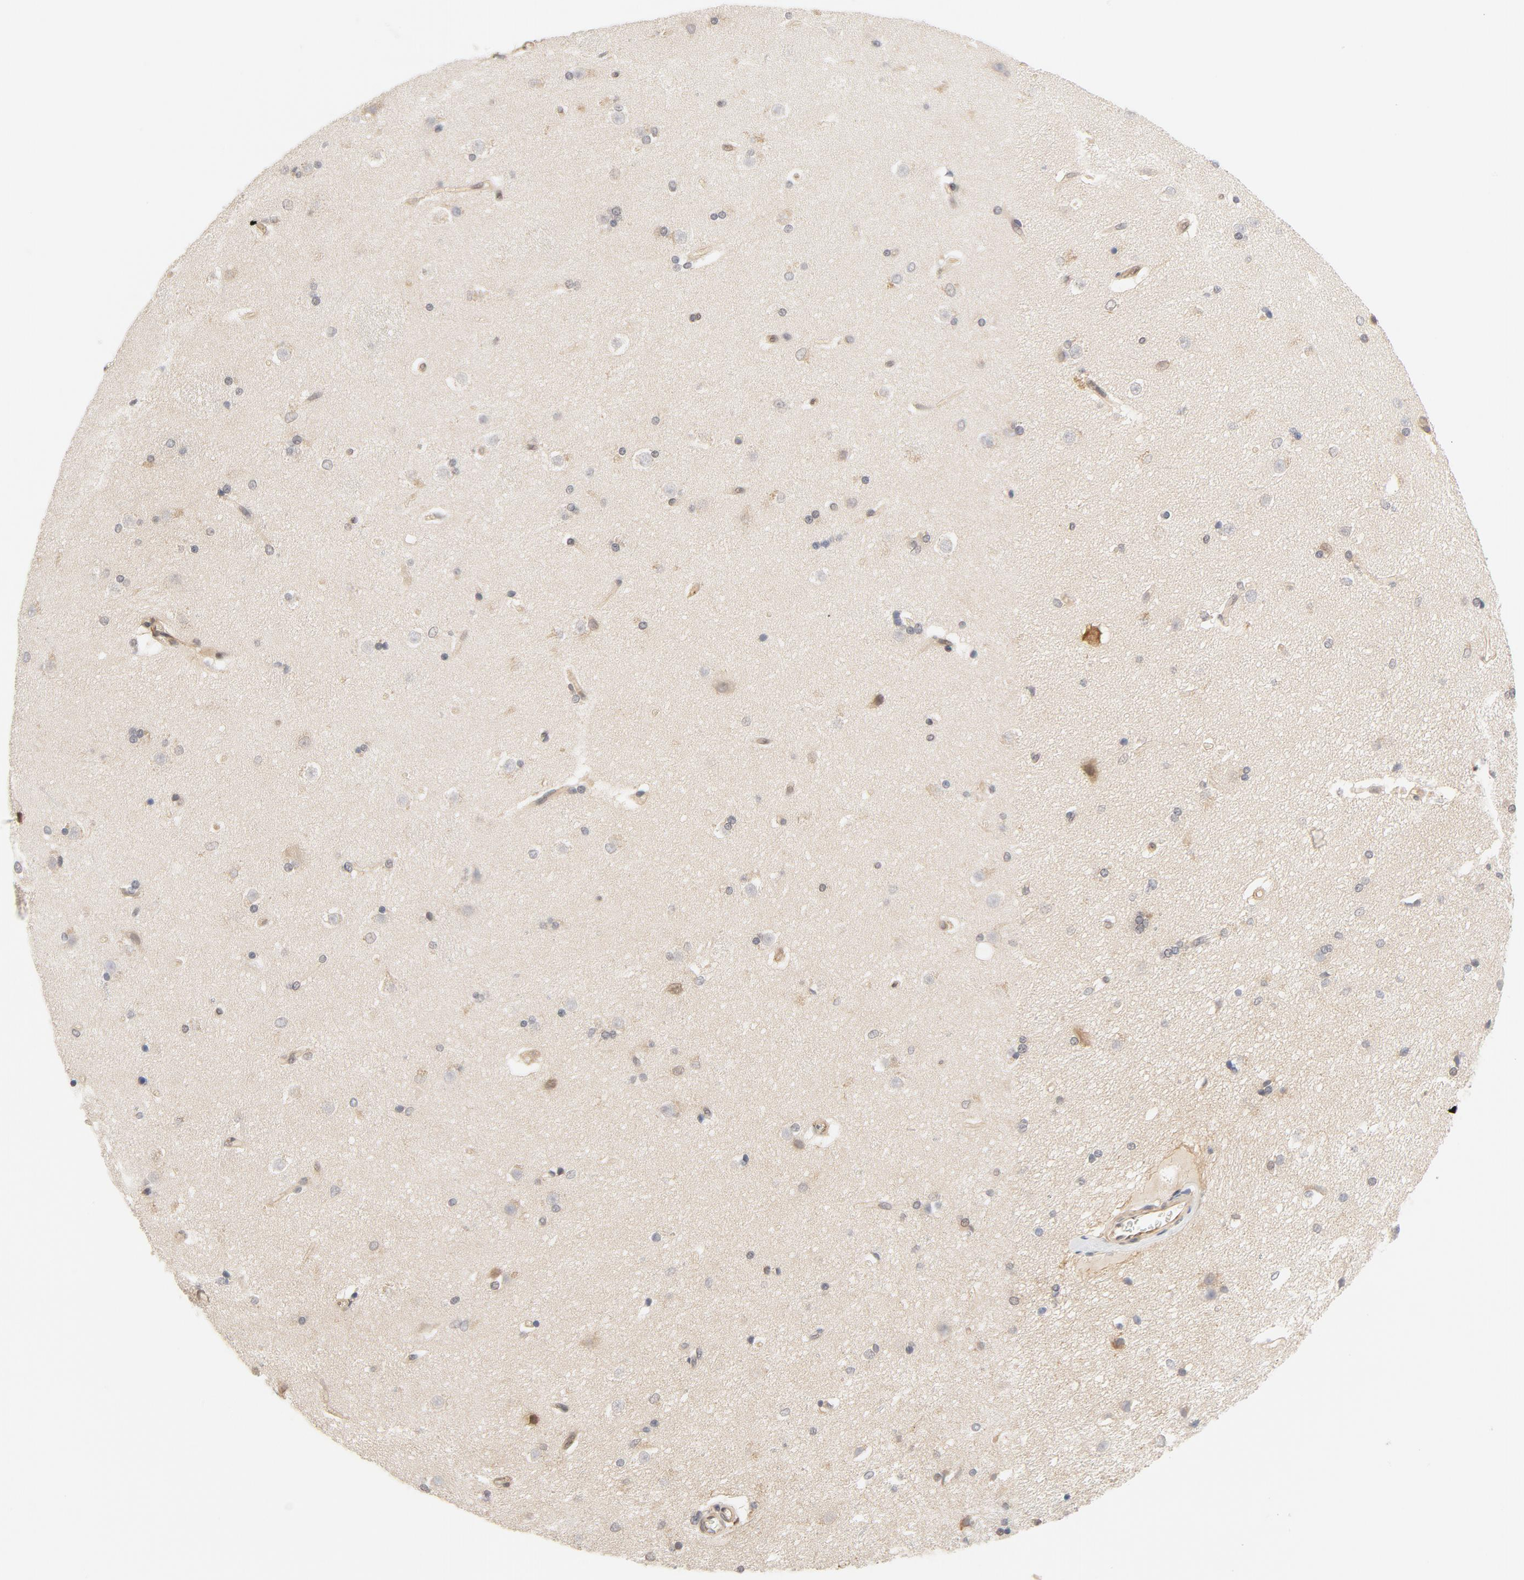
{"staining": {"intensity": "weak", "quantity": "<25%", "location": "cytoplasmic/membranous"}, "tissue": "caudate", "cell_type": "Glial cells", "image_type": "normal", "snomed": [{"axis": "morphology", "description": "Normal tissue, NOS"}, {"axis": "topography", "description": "Lateral ventricle wall"}], "caption": "This is a micrograph of immunohistochemistry (IHC) staining of normal caudate, which shows no staining in glial cells. Brightfield microscopy of IHC stained with DAB (brown) and hematoxylin (blue), captured at high magnification.", "gene": "EIF4E", "patient": {"sex": "female", "age": 19}}